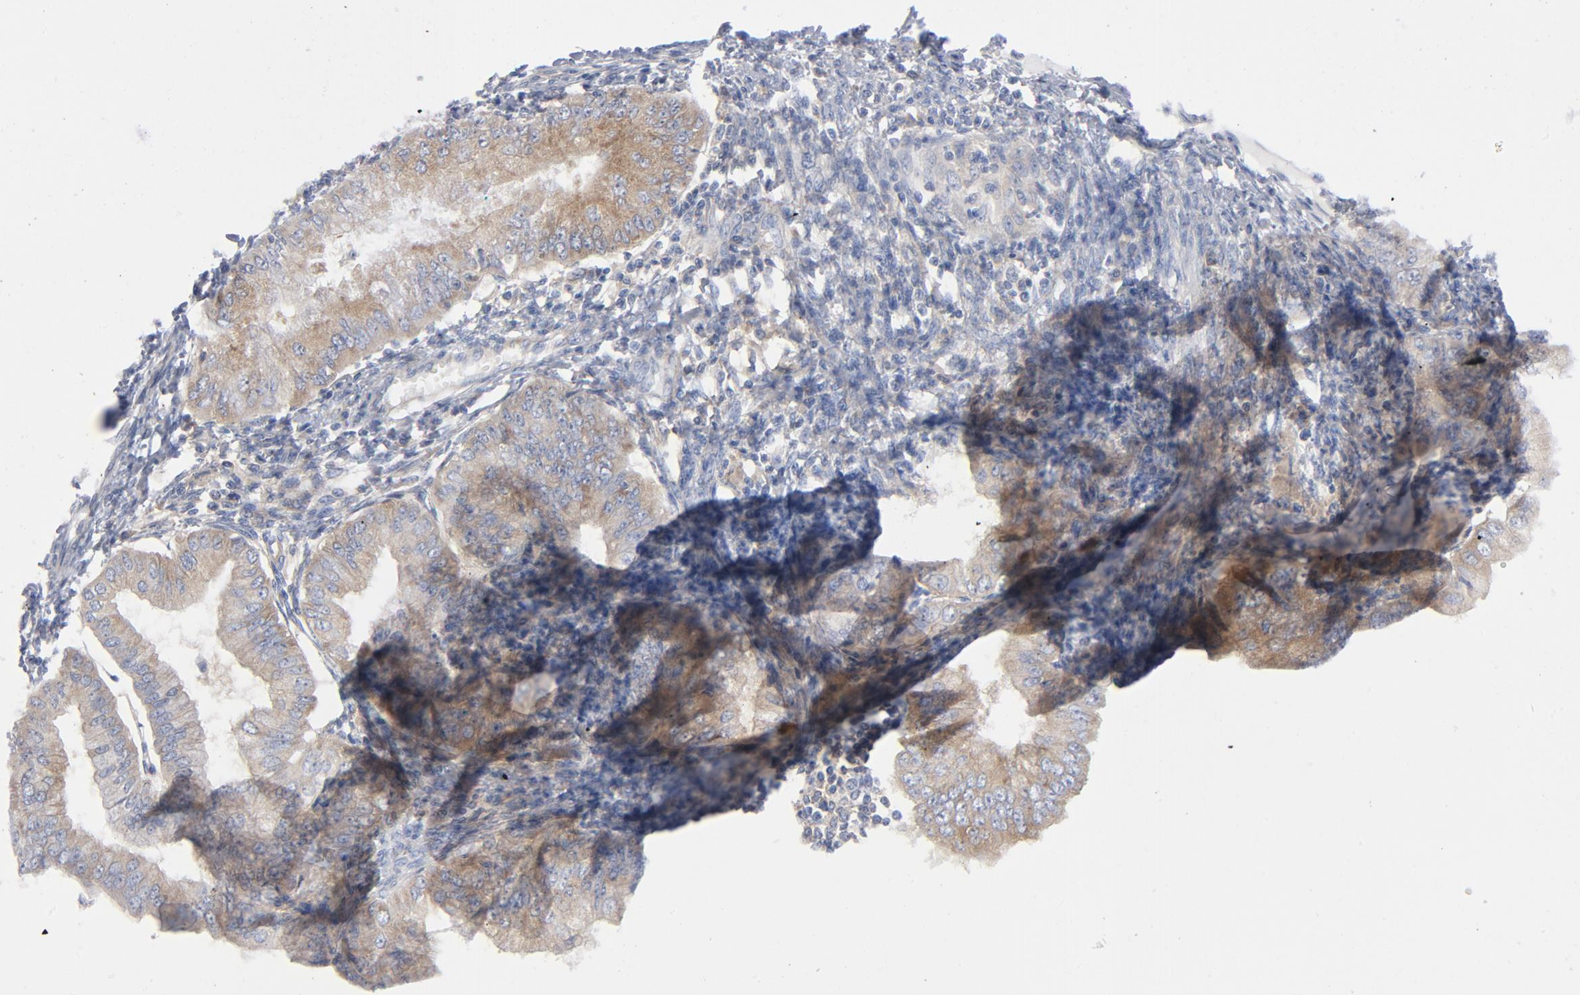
{"staining": {"intensity": "moderate", "quantity": "<25%", "location": "cytoplasmic/membranous"}, "tissue": "endometrial cancer", "cell_type": "Tumor cells", "image_type": "cancer", "snomed": [{"axis": "morphology", "description": "Adenocarcinoma, NOS"}, {"axis": "topography", "description": "Endometrium"}], "caption": "A high-resolution photomicrograph shows immunohistochemistry staining of adenocarcinoma (endometrial), which reveals moderate cytoplasmic/membranous positivity in about <25% of tumor cells.", "gene": "CD86", "patient": {"sex": "female", "age": 76}}